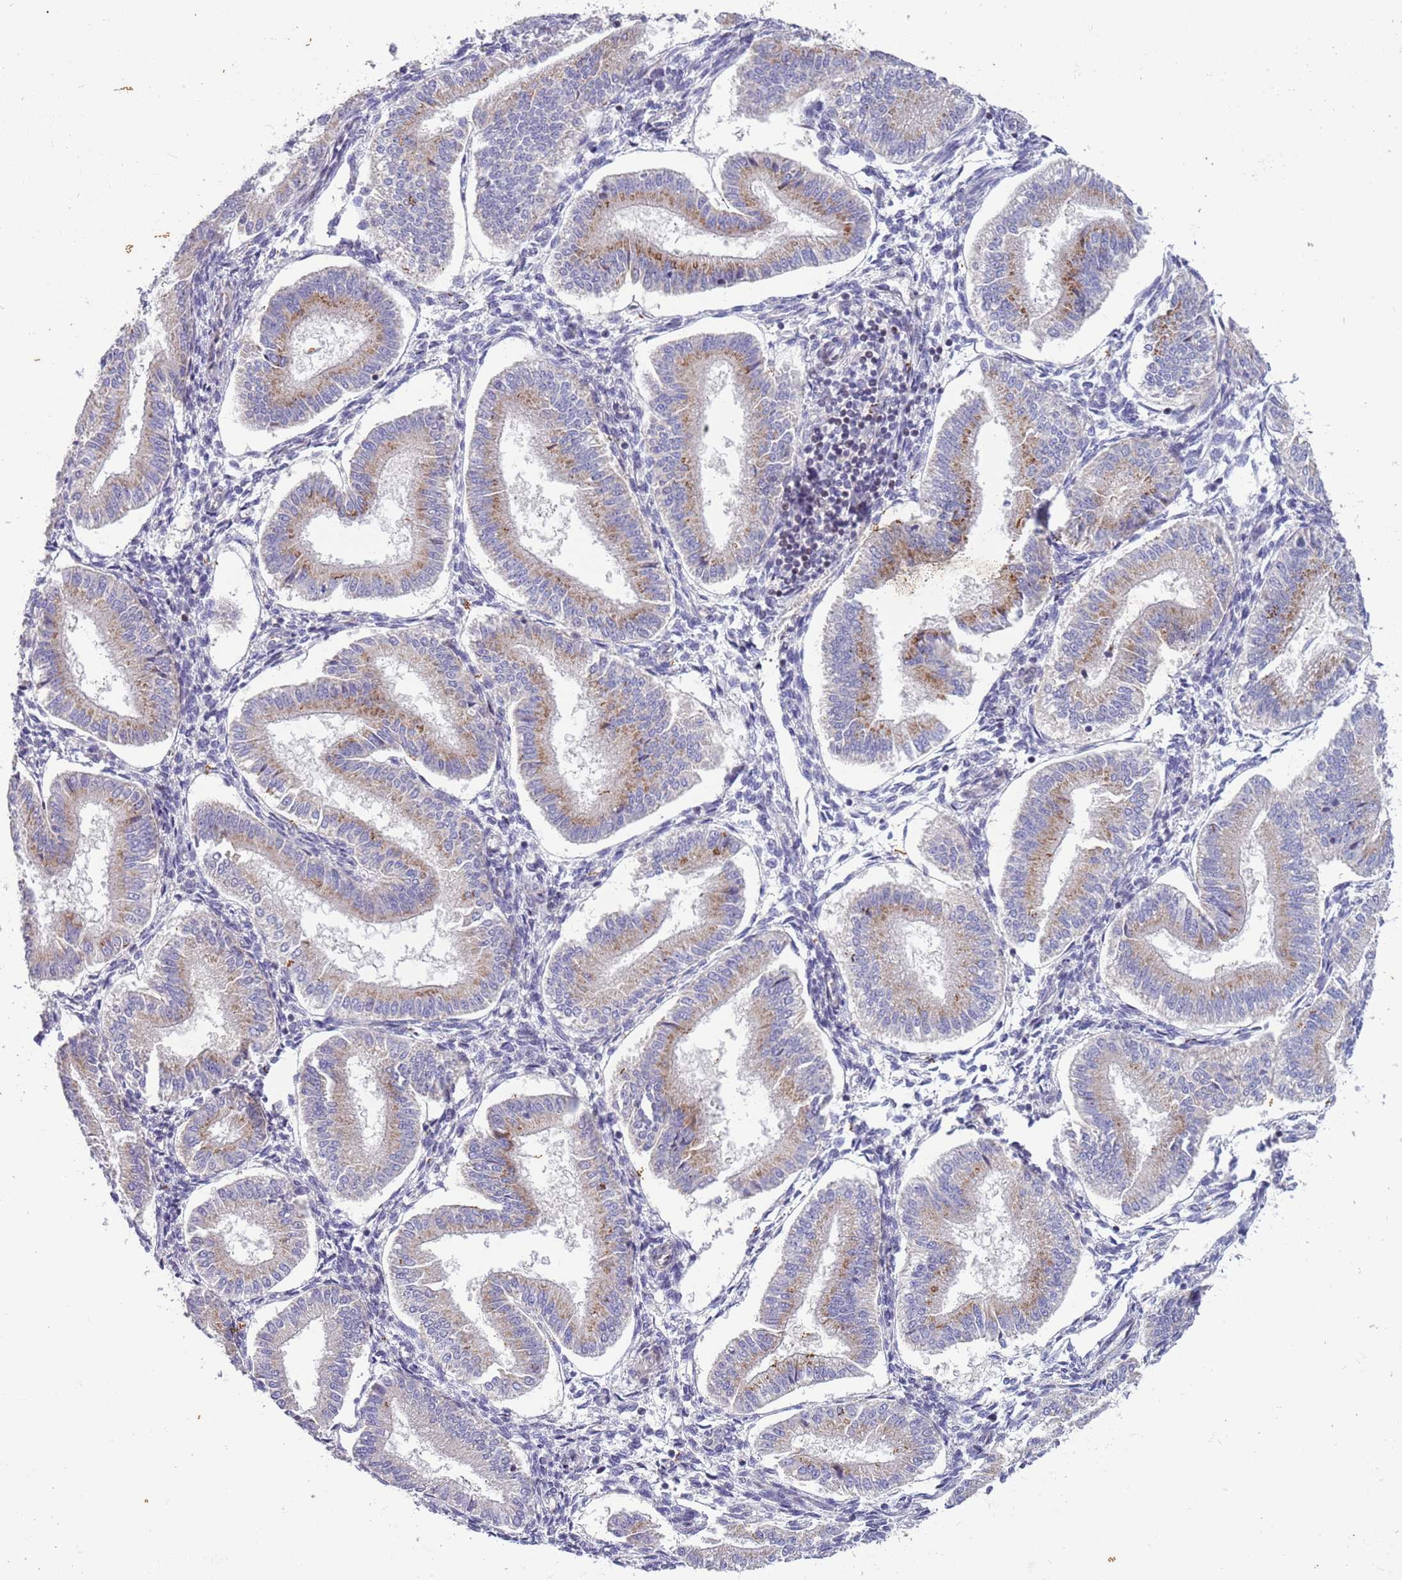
{"staining": {"intensity": "weak", "quantity": "<25%", "location": "cytoplasmic/membranous"}, "tissue": "endometrium", "cell_type": "Cells in endometrial stroma", "image_type": "normal", "snomed": [{"axis": "morphology", "description": "Normal tissue, NOS"}, {"axis": "topography", "description": "Endometrium"}], "caption": "Immunohistochemistry (IHC) micrograph of normal human endometrium stained for a protein (brown), which reveals no staining in cells in endometrial stroma.", "gene": "ITGB6", "patient": {"sex": "female", "age": 39}}